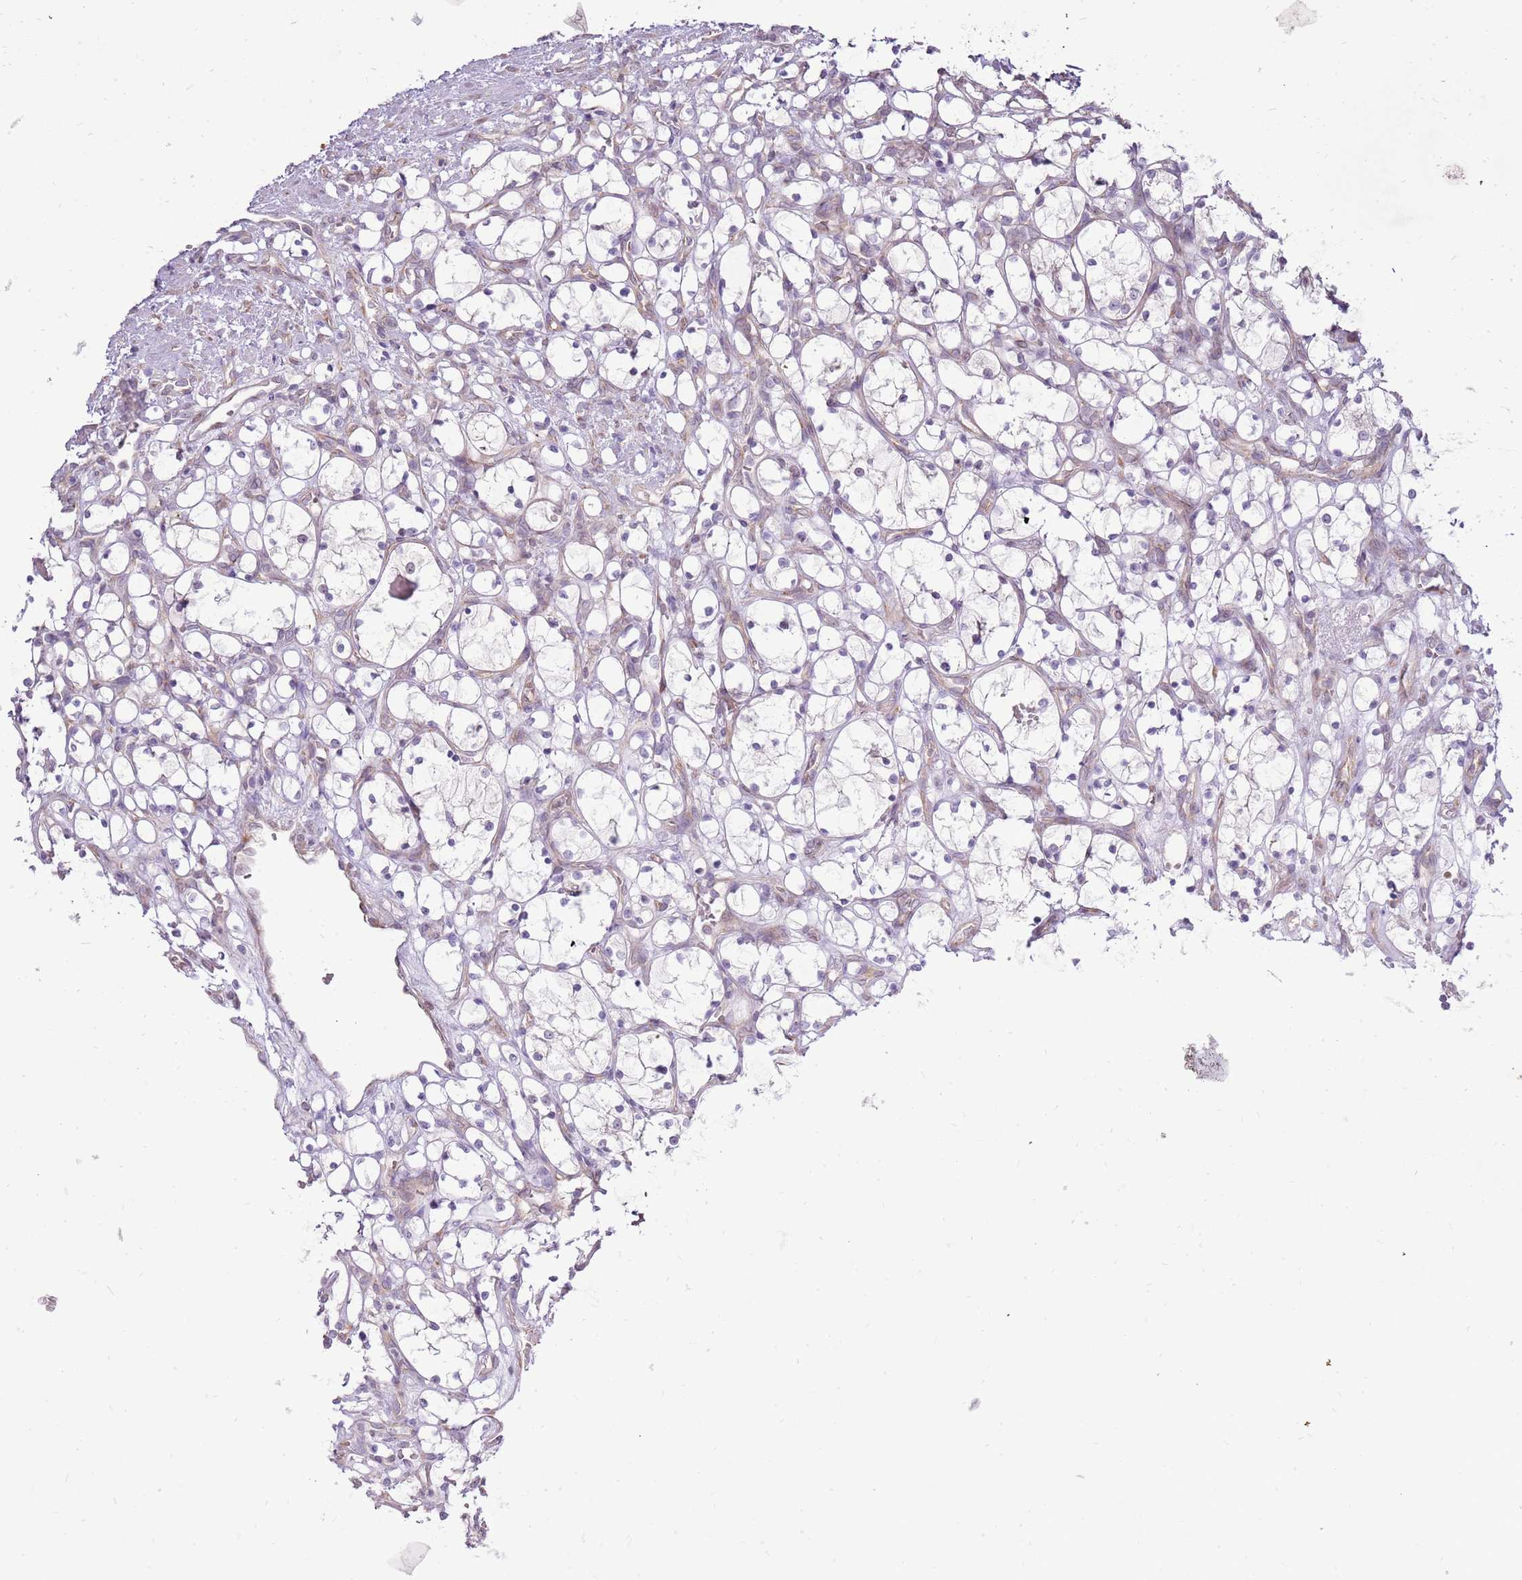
{"staining": {"intensity": "negative", "quantity": "none", "location": "none"}, "tissue": "renal cancer", "cell_type": "Tumor cells", "image_type": "cancer", "snomed": [{"axis": "morphology", "description": "Adenocarcinoma, NOS"}, {"axis": "topography", "description": "Kidney"}], "caption": "An IHC photomicrograph of renal adenocarcinoma is shown. There is no staining in tumor cells of renal adenocarcinoma.", "gene": "UGGT2", "patient": {"sex": "female", "age": 69}}